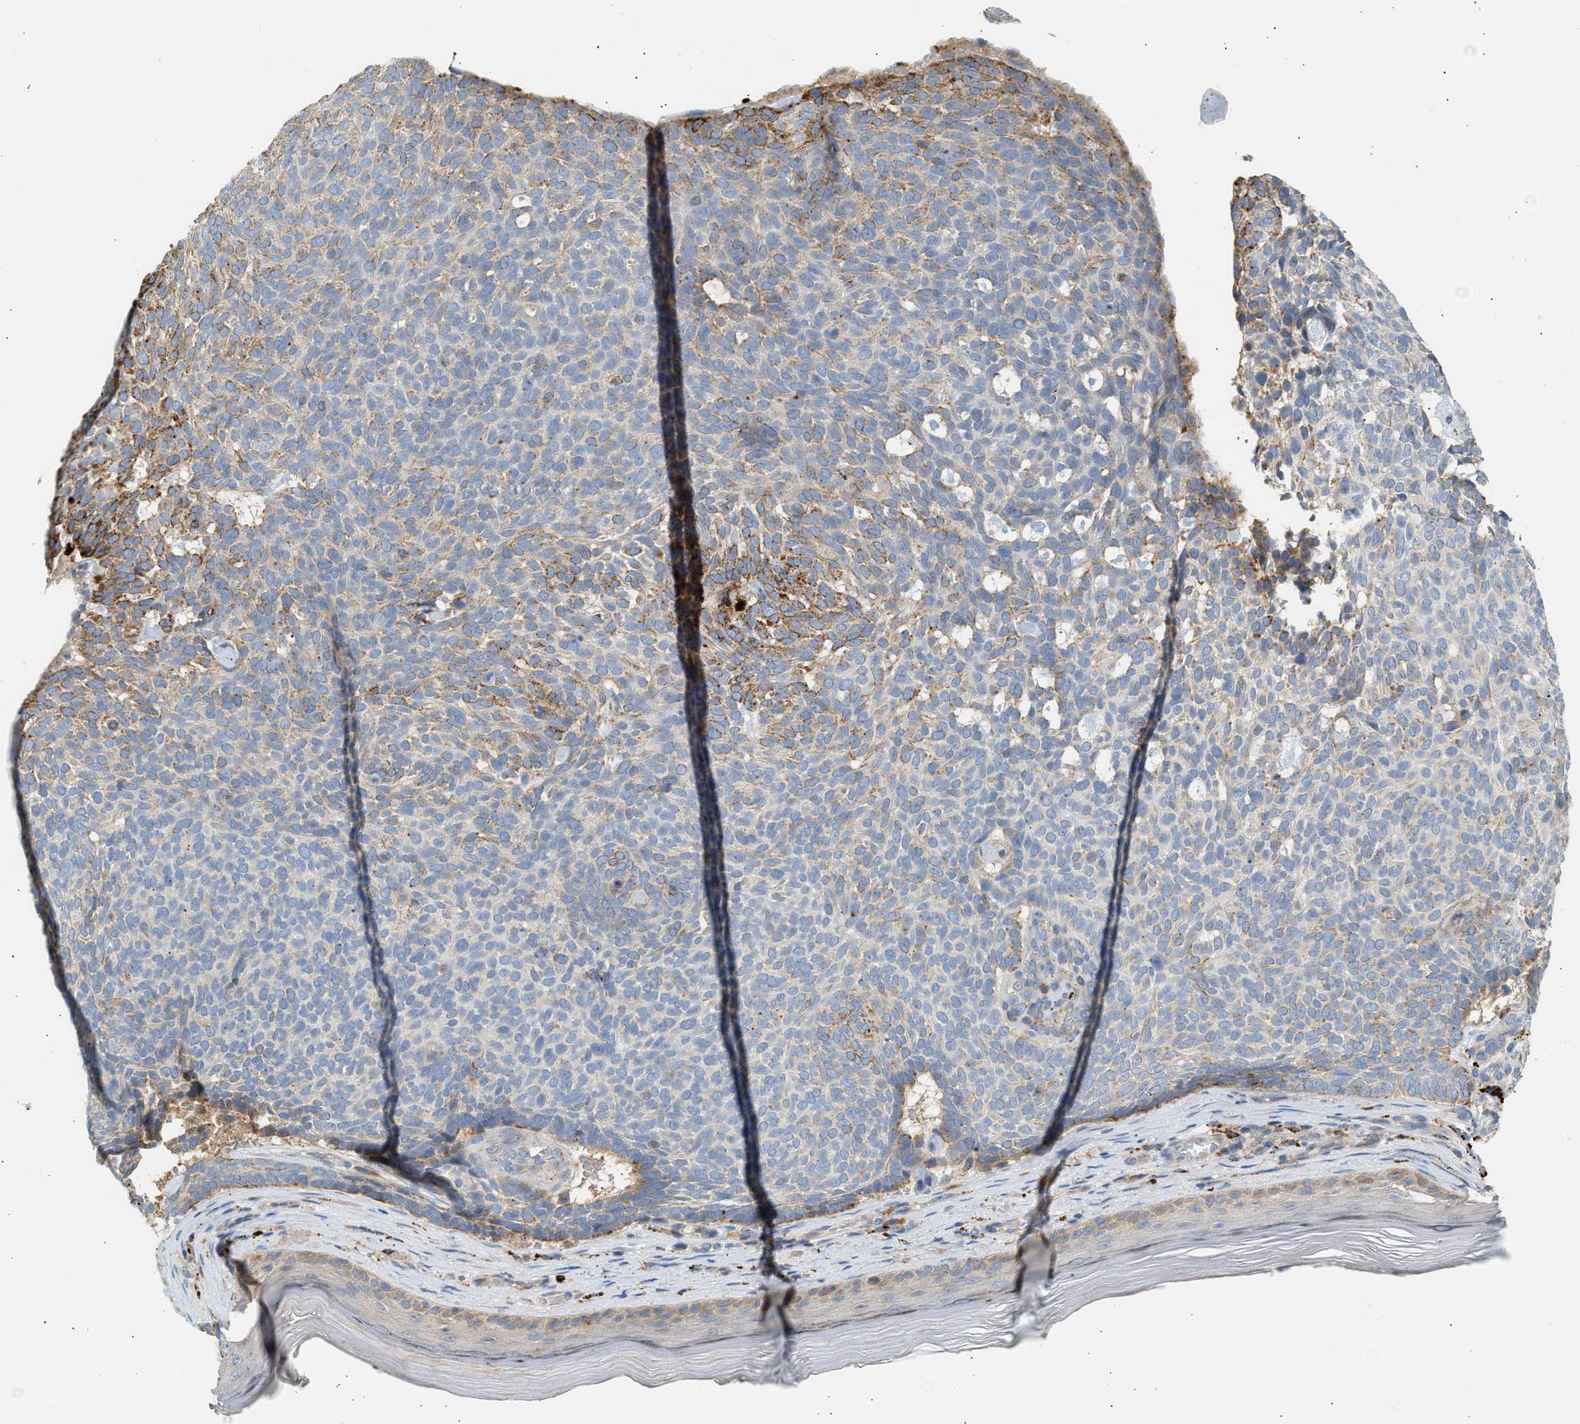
{"staining": {"intensity": "moderate", "quantity": "<25%", "location": "cytoplasmic/membranous"}, "tissue": "skin cancer", "cell_type": "Tumor cells", "image_type": "cancer", "snomed": [{"axis": "morphology", "description": "Basal cell carcinoma"}, {"axis": "topography", "description": "Skin"}], "caption": "Tumor cells show low levels of moderate cytoplasmic/membranous positivity in about <25% of cells in skin basal cell carcinoma. (Stains: DAB in brown, nuclei in blue, Microscopy: brightfield microscopy at high magnification).", "gene": "ENTHD1", "patient": {"sex": "male", "age": 61}}